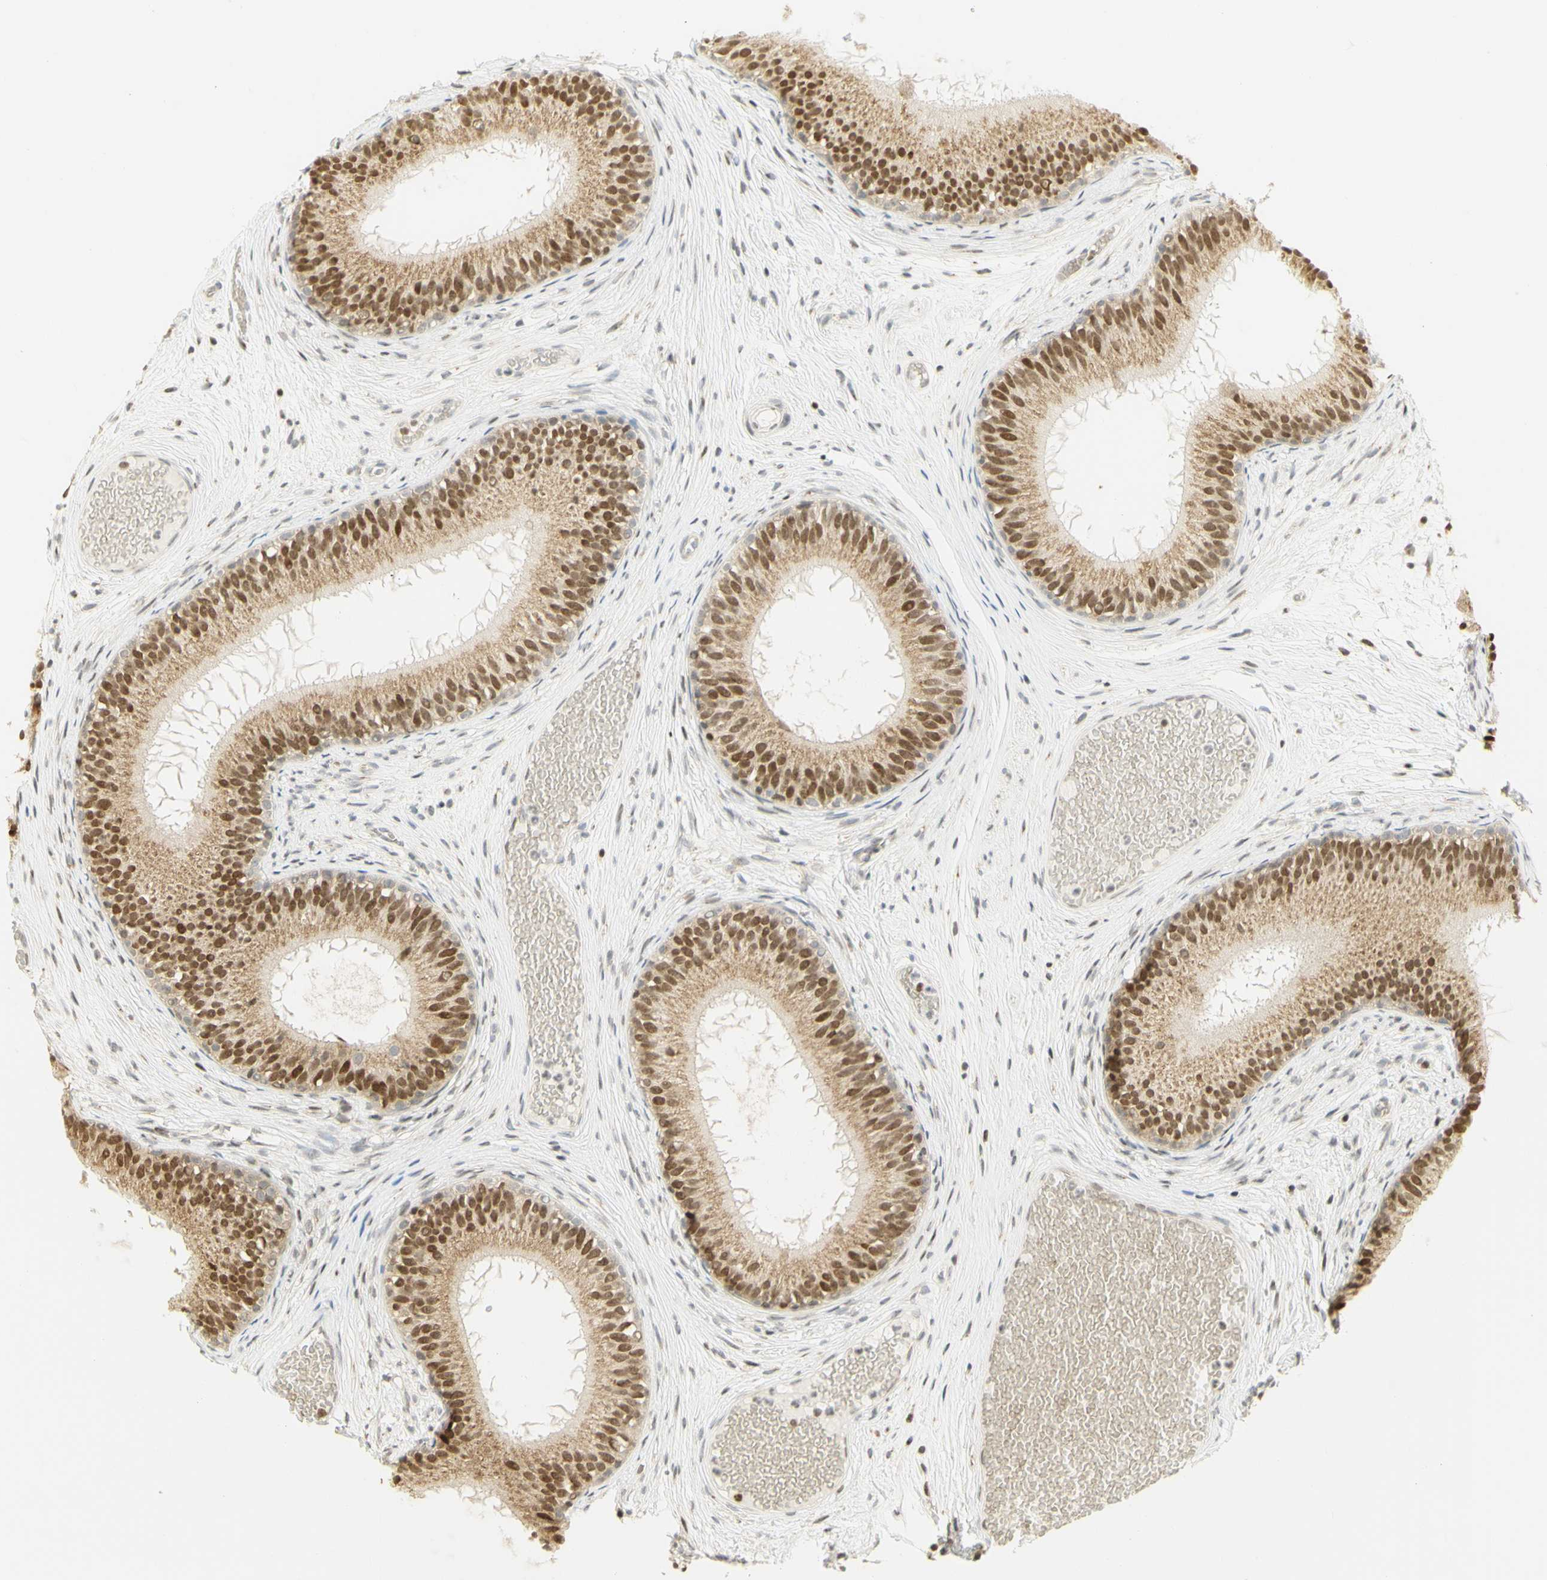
{"staining": {"intensity": "moderate", "quantity": ">75%", "location": "cytoplasmic/membranous,nuclear"}, "tissue": "epididymis", "cell_type": "Glandular cells", "image_type": "normal", "snomed": [{"axis": "morphology", "description": "Normal tissue, NOS"}, {"axis": "morphology", "description": "Atrophy, NOS"}, {"axis": "topography", "description": "Testis"}, {"axis": "topography", "description": "Epididymis"}], "caption": "The image demonstrates staining of normal epididymis, revealing moderate cytoplasmic/membranous,nuclear protein expression (brown color) within glandular cells. (DAB (3,3'-diaminobenzidine) = brown stain, brightfield microscopy at high magnification).", "gene": "KIF11", "patient": {"sex": "male", "age": 18}}